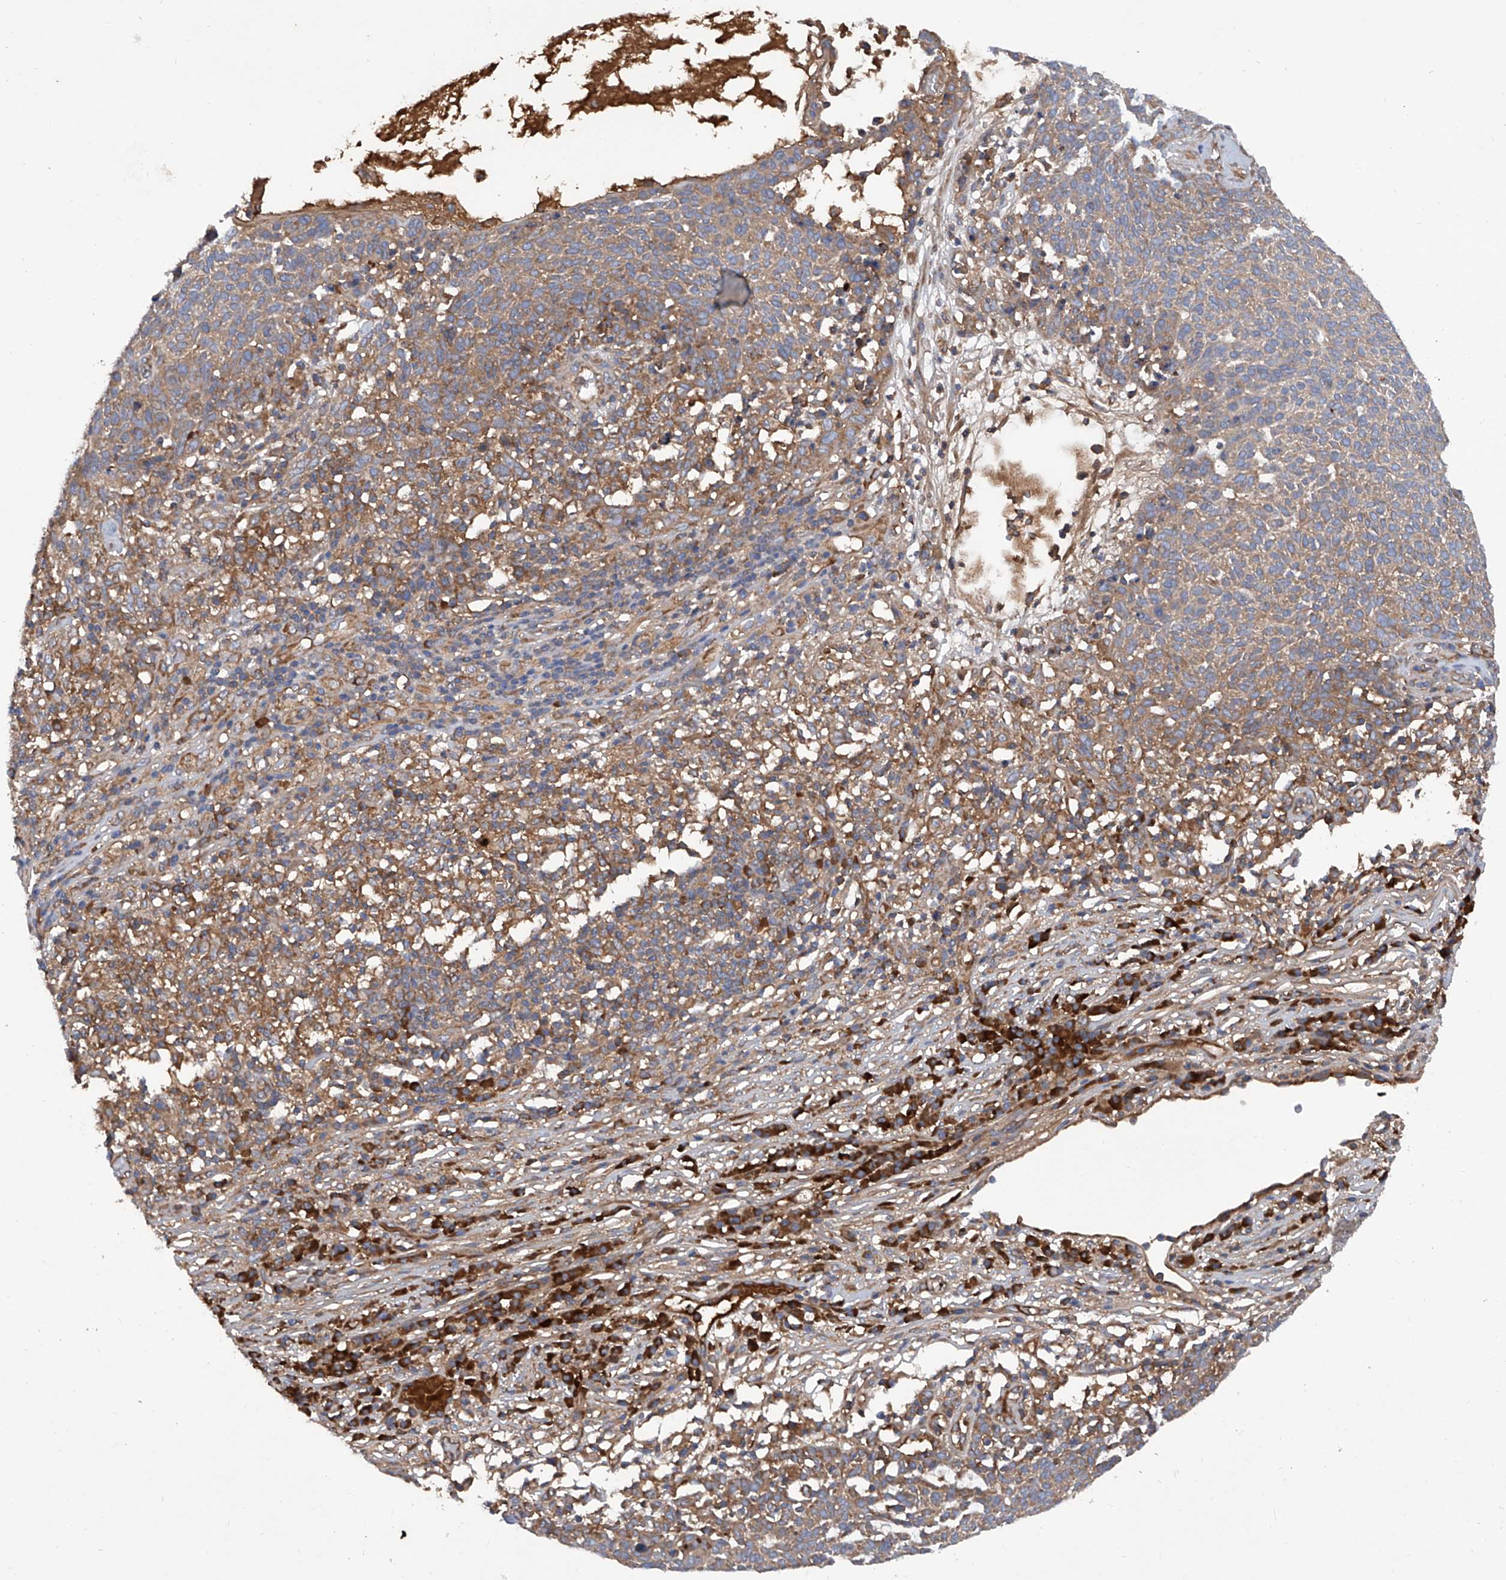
{"staining": {"intensity": "moderate", "quantity": ">75%", "location": "cytoplasmic/membranous"}, "tissue": "skin cancer", "cell_type": "Tumor cells", "image_type": "cancer", "snomed": [{"axis": "morphology", "description": "Squamous cell carcinoma, NOS"}, {"axis": "topography", "description": "Skin"}], "caption": "Immunohistochemical staining of skin squamous cell carcinoma demonstrates medium levels of moderate cytoplasmic/membranous protein positivity in approximately >75% of tumor cells.", "gene": "ASCC3", "patient": {"sex": "female", "age": 90}}